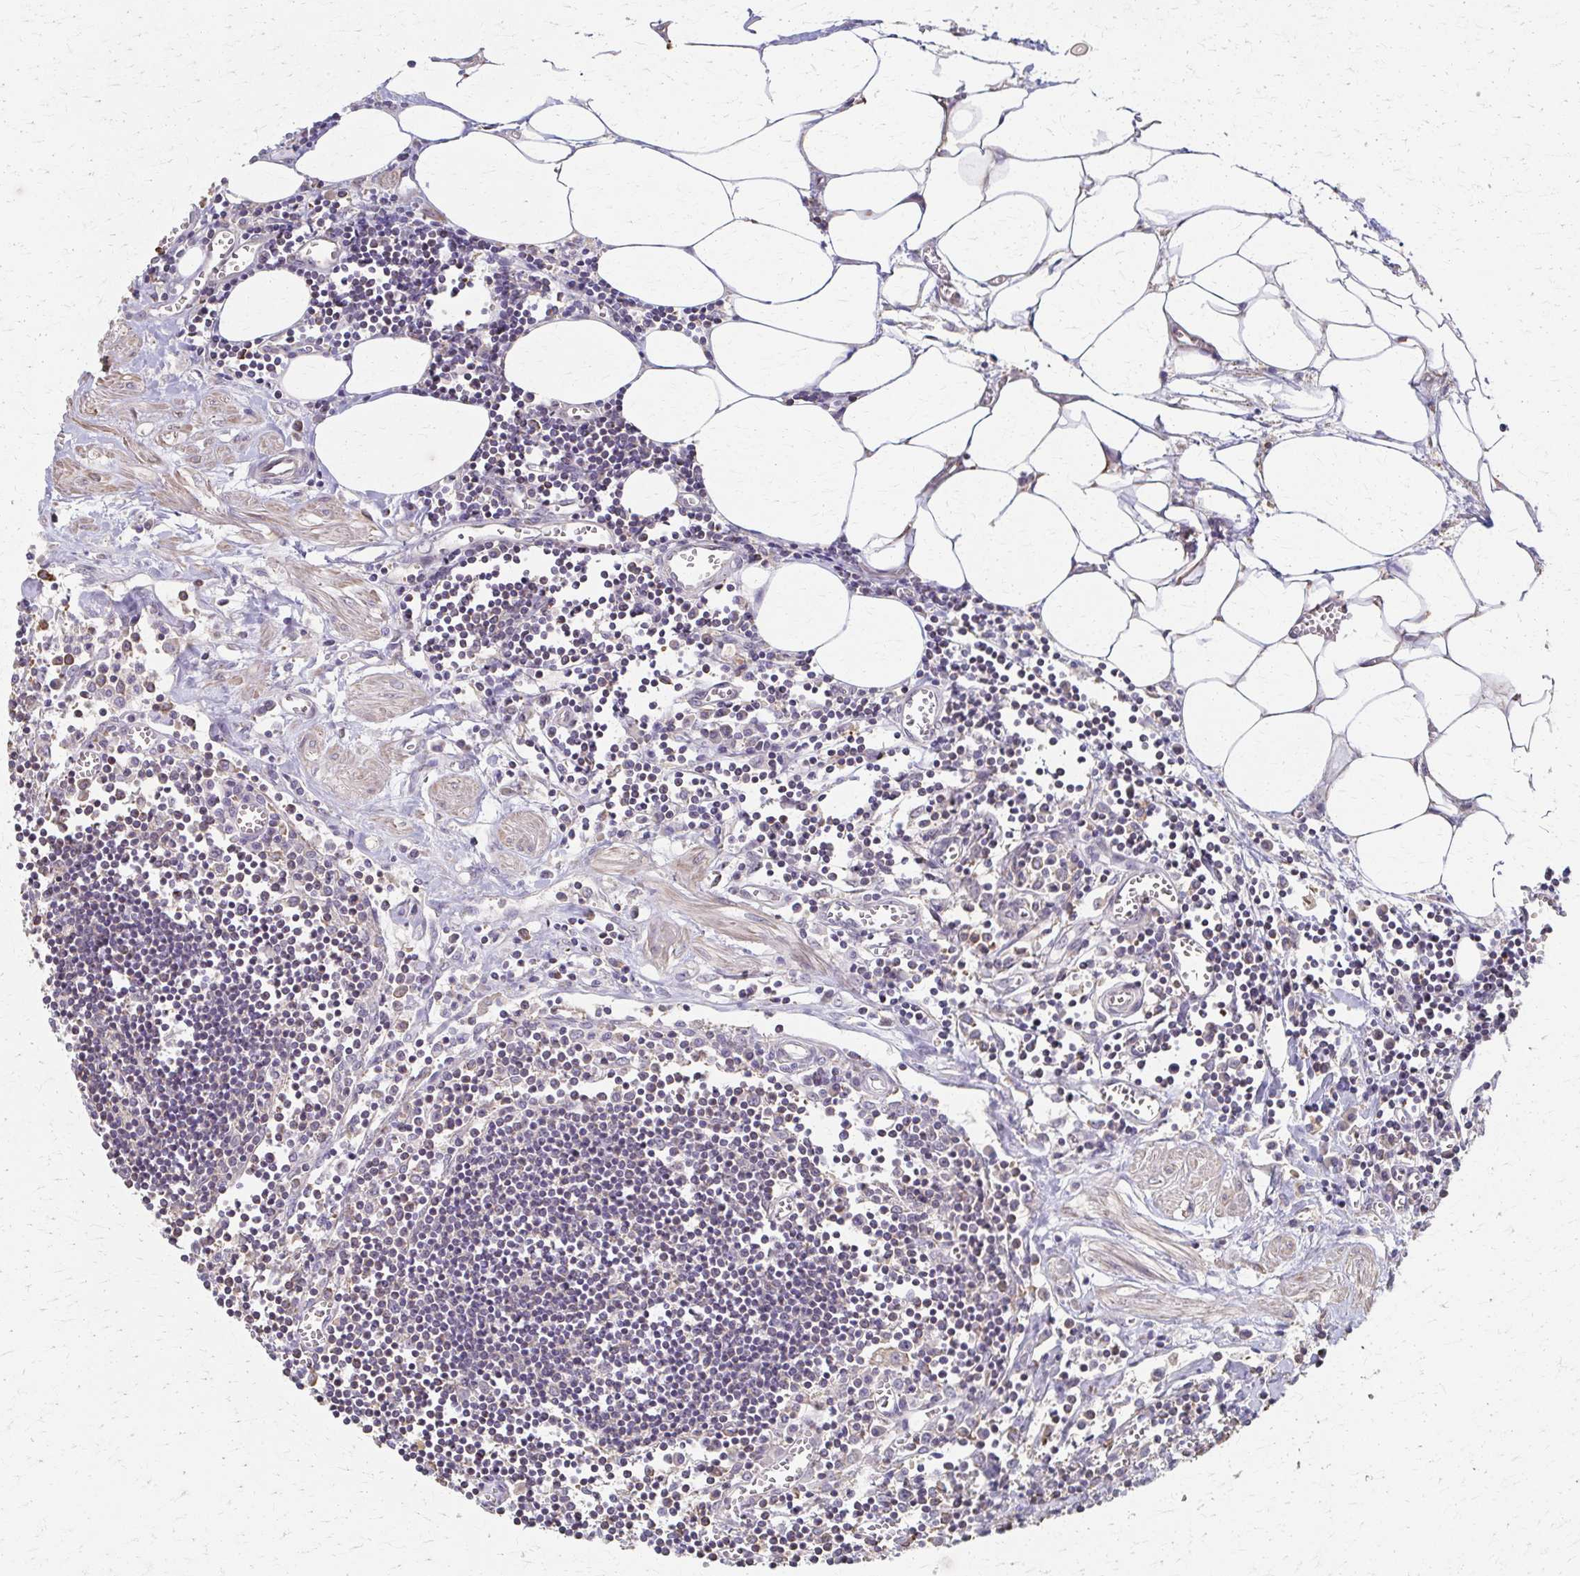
{"staining": {"intensity": "negative", "quantity": "none", "location": "none"}, "tissue": "lymph node", "cell_type": "Germinal center cells", "image_type": "normal", "snomed": [{"axis": "morphology", "description": "Normal tissue, NOS"}, {"axis": "topography", "description": "Lymph node"}], "caption": "High power microscopy micrograph of an IHC histopathology image of normal lymph node, revealing no significant positivity in germinal center cells. The staining was performed using DAB to visualize the protein expression in brown, while the nuclei were stained in blue with hematoxylin (Magnification: 20x).", "gene": "EOLA1", "patient": {"sex": "male", "age": 66}}